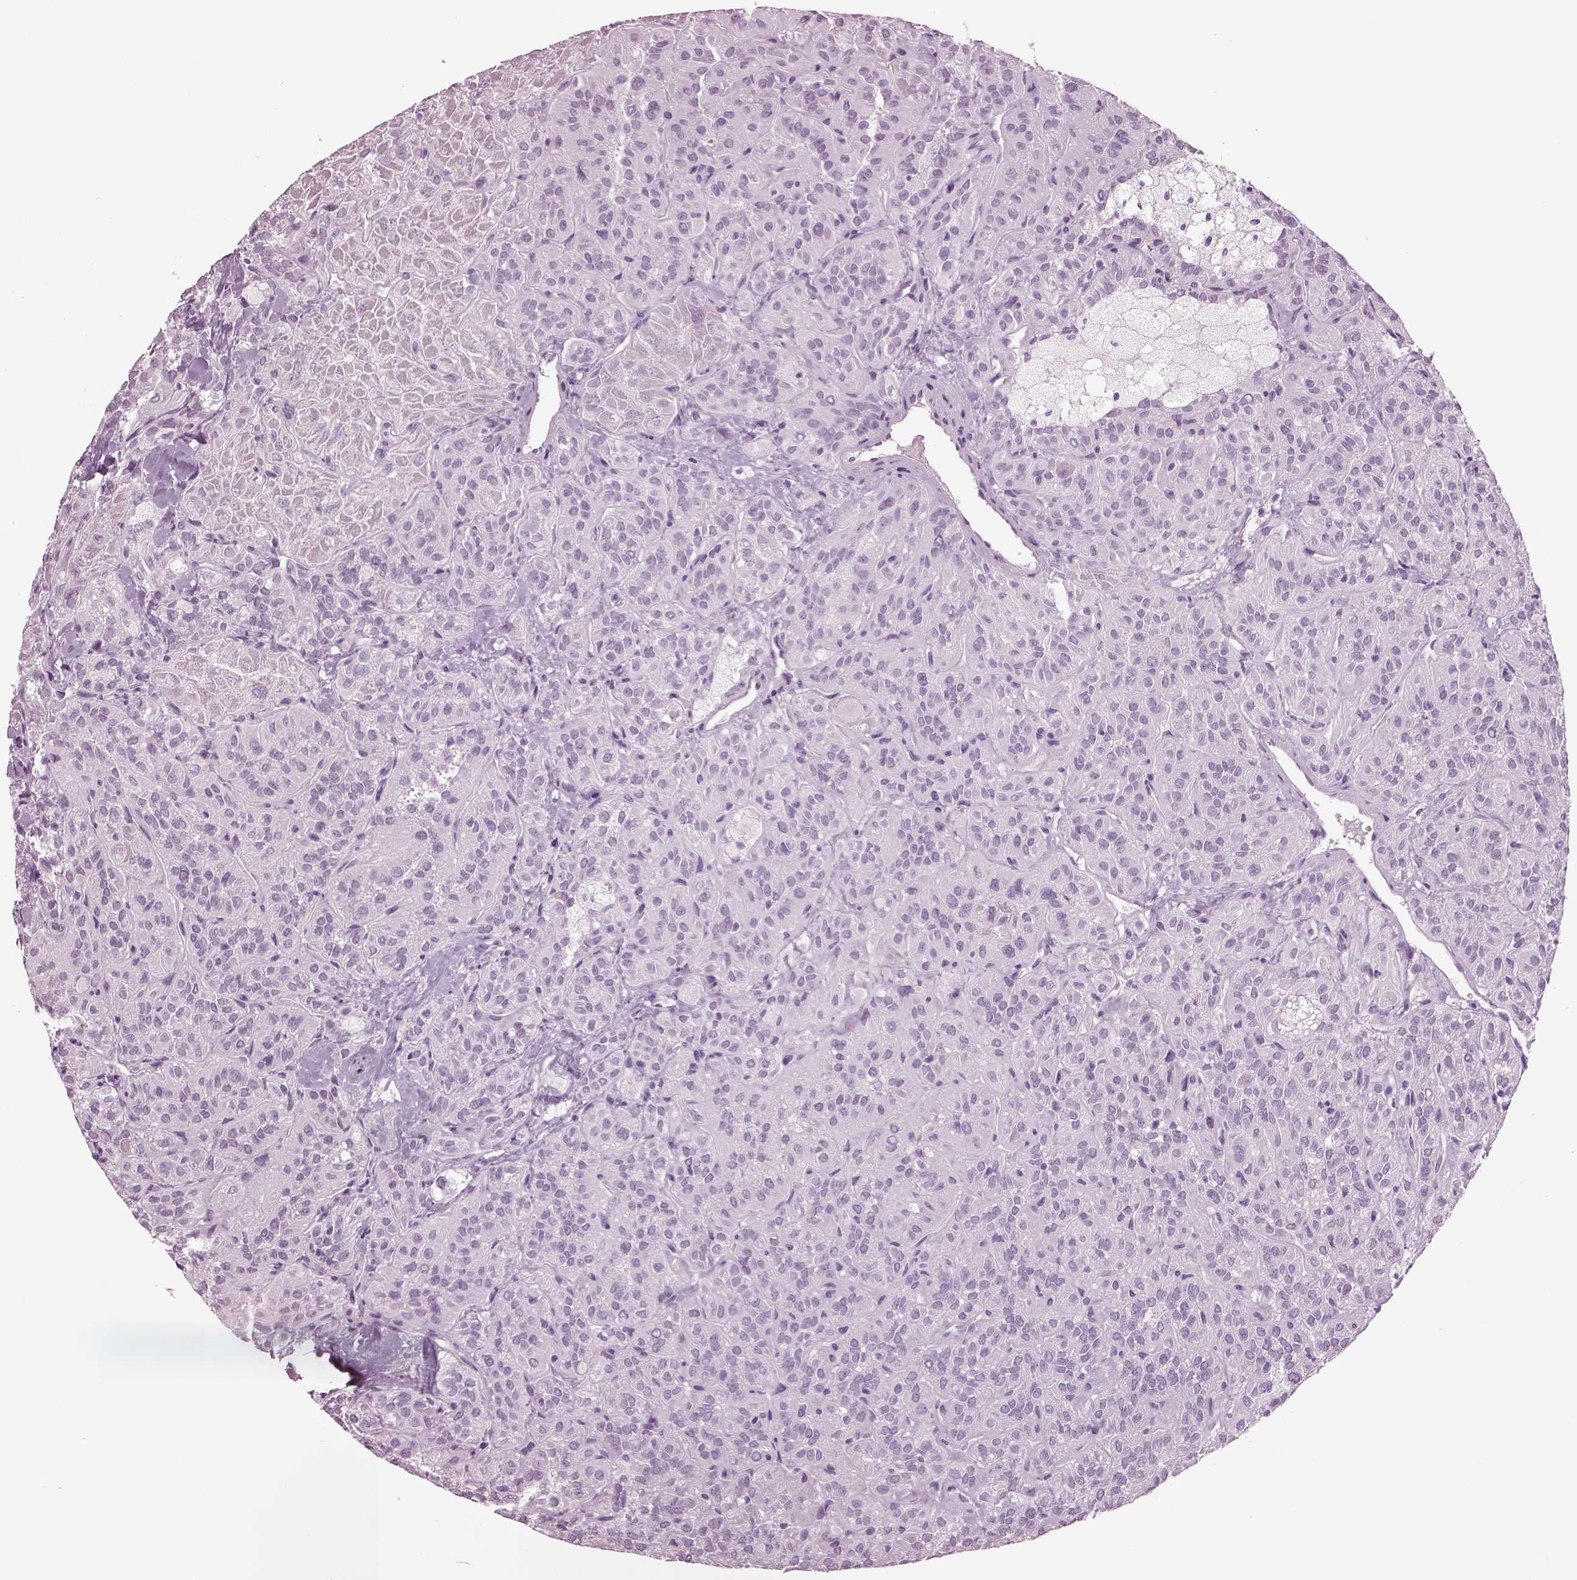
{"staining": {"intensity": "negative", "quantity": "none", "location": "none"}, "tissue": "thyroid cancer", "cell_type": "Tumor cells", "image_type": "cancer", "snomed": [{"axis": "morphology", "description": "Papillary adenocarcinoma, NOS"}, {"axis": "topography", "description": "Thyroid gland"}], "caption": "Protein analysis of thyroid cancer (papillary adenocarcinoma) exhibits no significant staining in tumor cells.", "gene": "TPPP2", "patient": {"sex": "female", "age": 45}}